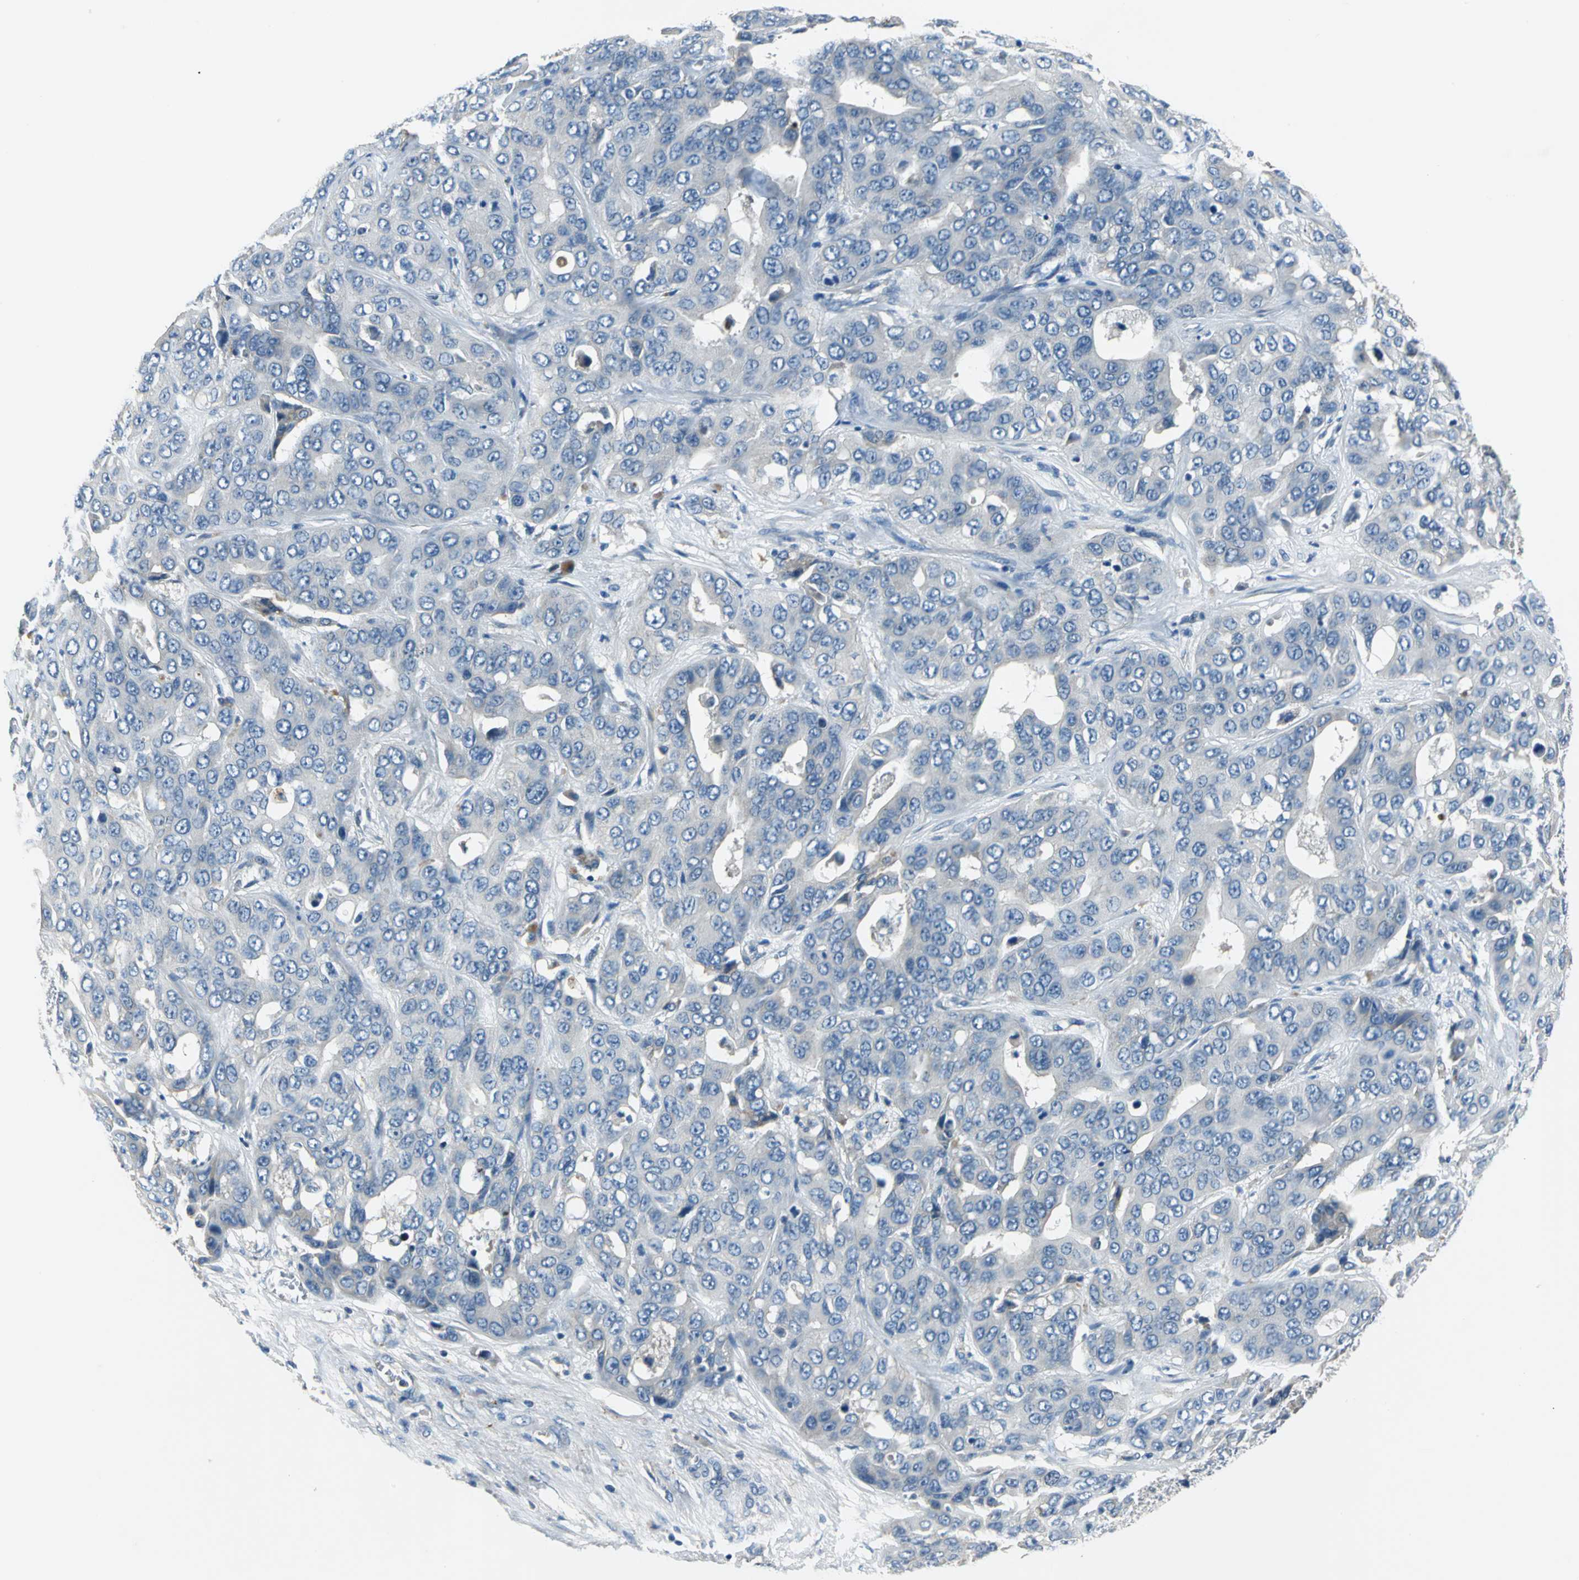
{"staining": {"intensity": "negative", "quantity": "none", "location": "none"}, "tissue": "liver cancer", "cell_type": "Tumor cells", "image_type": "cancer", "snomed": [{"axis": "morphology", "description": "Cholangiocarcinoma"}, {"axis": "topography", "description": "Liver"}], "caption": "The micrograph reveals no staining of tumor cells in liver cancer (cholangiocarcinoma). (Stains: DAB (3,3'-diaminobenzidine) immunohistochemistry with hematoxylin counter stain, Microscopy: brightfield microscopy at high magnification).", "gene": "SLC16A7", "patient": {"sex": "female", "age": 52}}